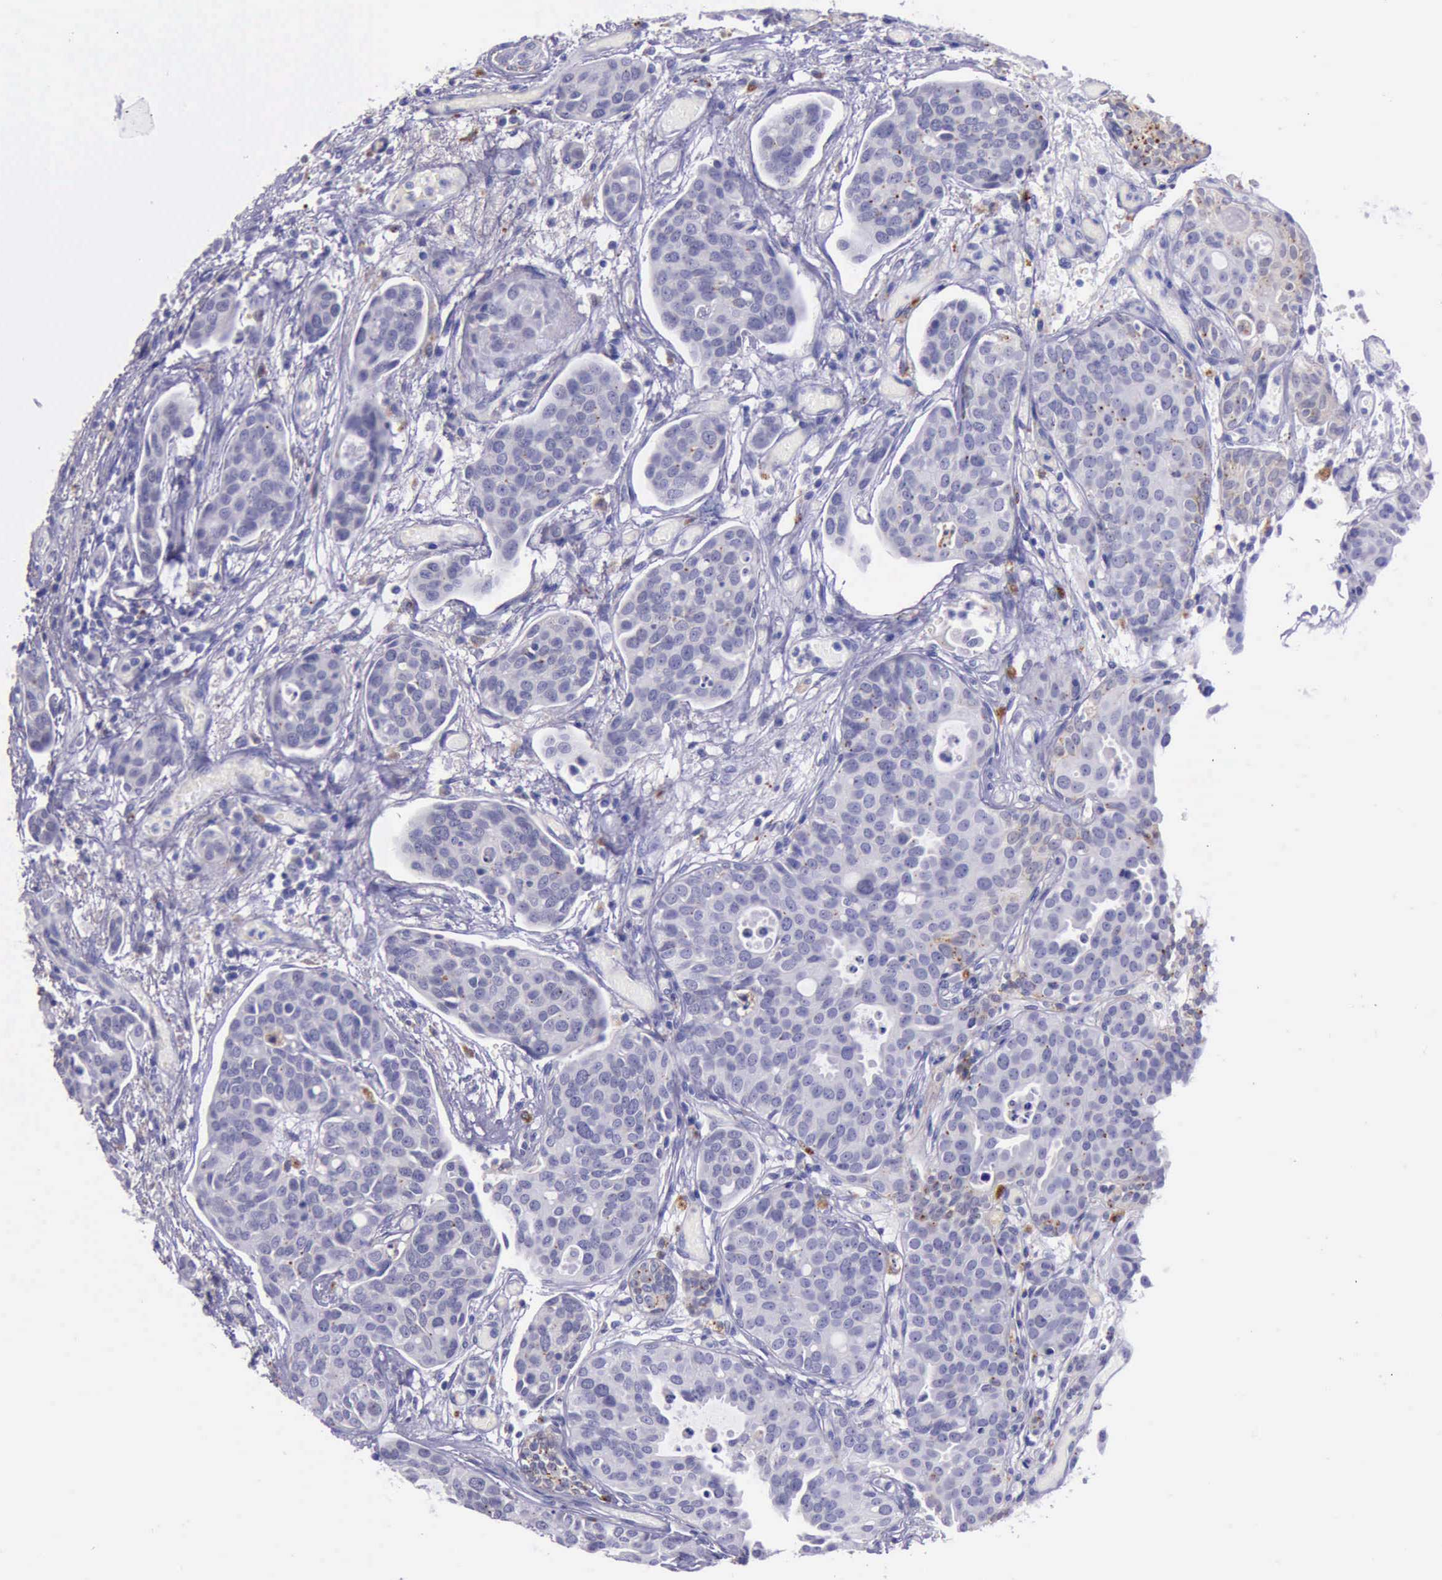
{"staining": {"intensity": "negative", "quantity": "none", "location": "none"}, "tissue": "urothelial cancer", "cell_type": "Tumor cells", "image_type": "cancer", "snomed": [{"axis": "morphology", "description": "Urothelial carcinoma, High grade"}, {"axis": "topography", "description": "Urinary bladder"}], "caption": "Immunohistochemistry histopathology image of human urothelial cancer stained for a protein (brown), which demonstrates no staining in tumor cells.", "gene": "GLA", "patient": {"sex": "male", "age": 78}}